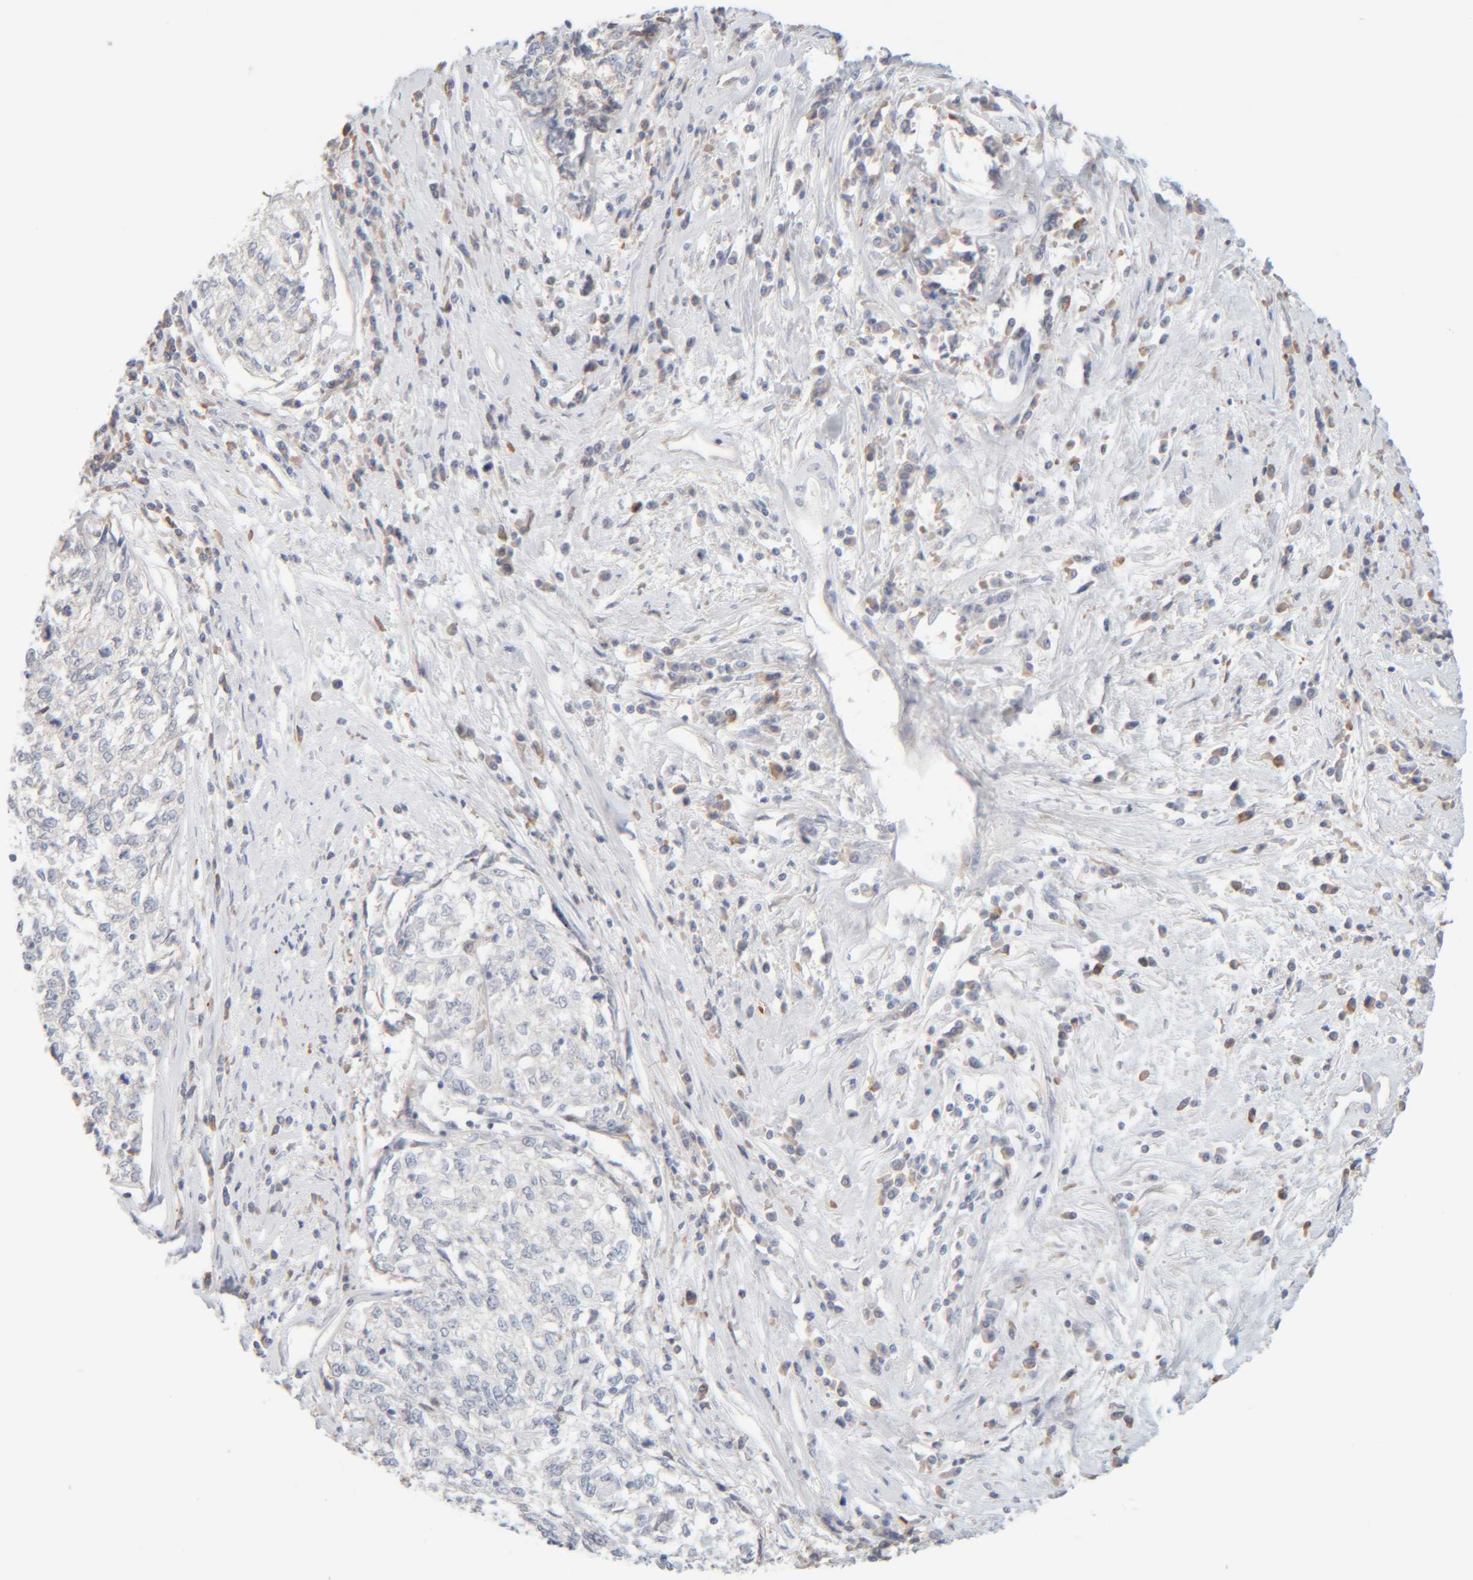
{"staining": {"intensity": "negative", "quantity": "none", "location": "none"}, "tissue": "cervical cancer", "cell_type": "Tumor cells", "image_type": "cancer", "snomed": [{"axis": "morphology", "description": "Squamous cell carcinoma, NOS"}, {"axis": "topography", "description": "Cervix"}], "caption": "A micrograph of cervical squamous cell carcinoma stained for a protein displays no brown staining in tumor cells. (DAB IHC visualized using brightfield microscopy, high magnification).", "gene": "RIDA", "patient": {"sex": "female", "age": 57}}